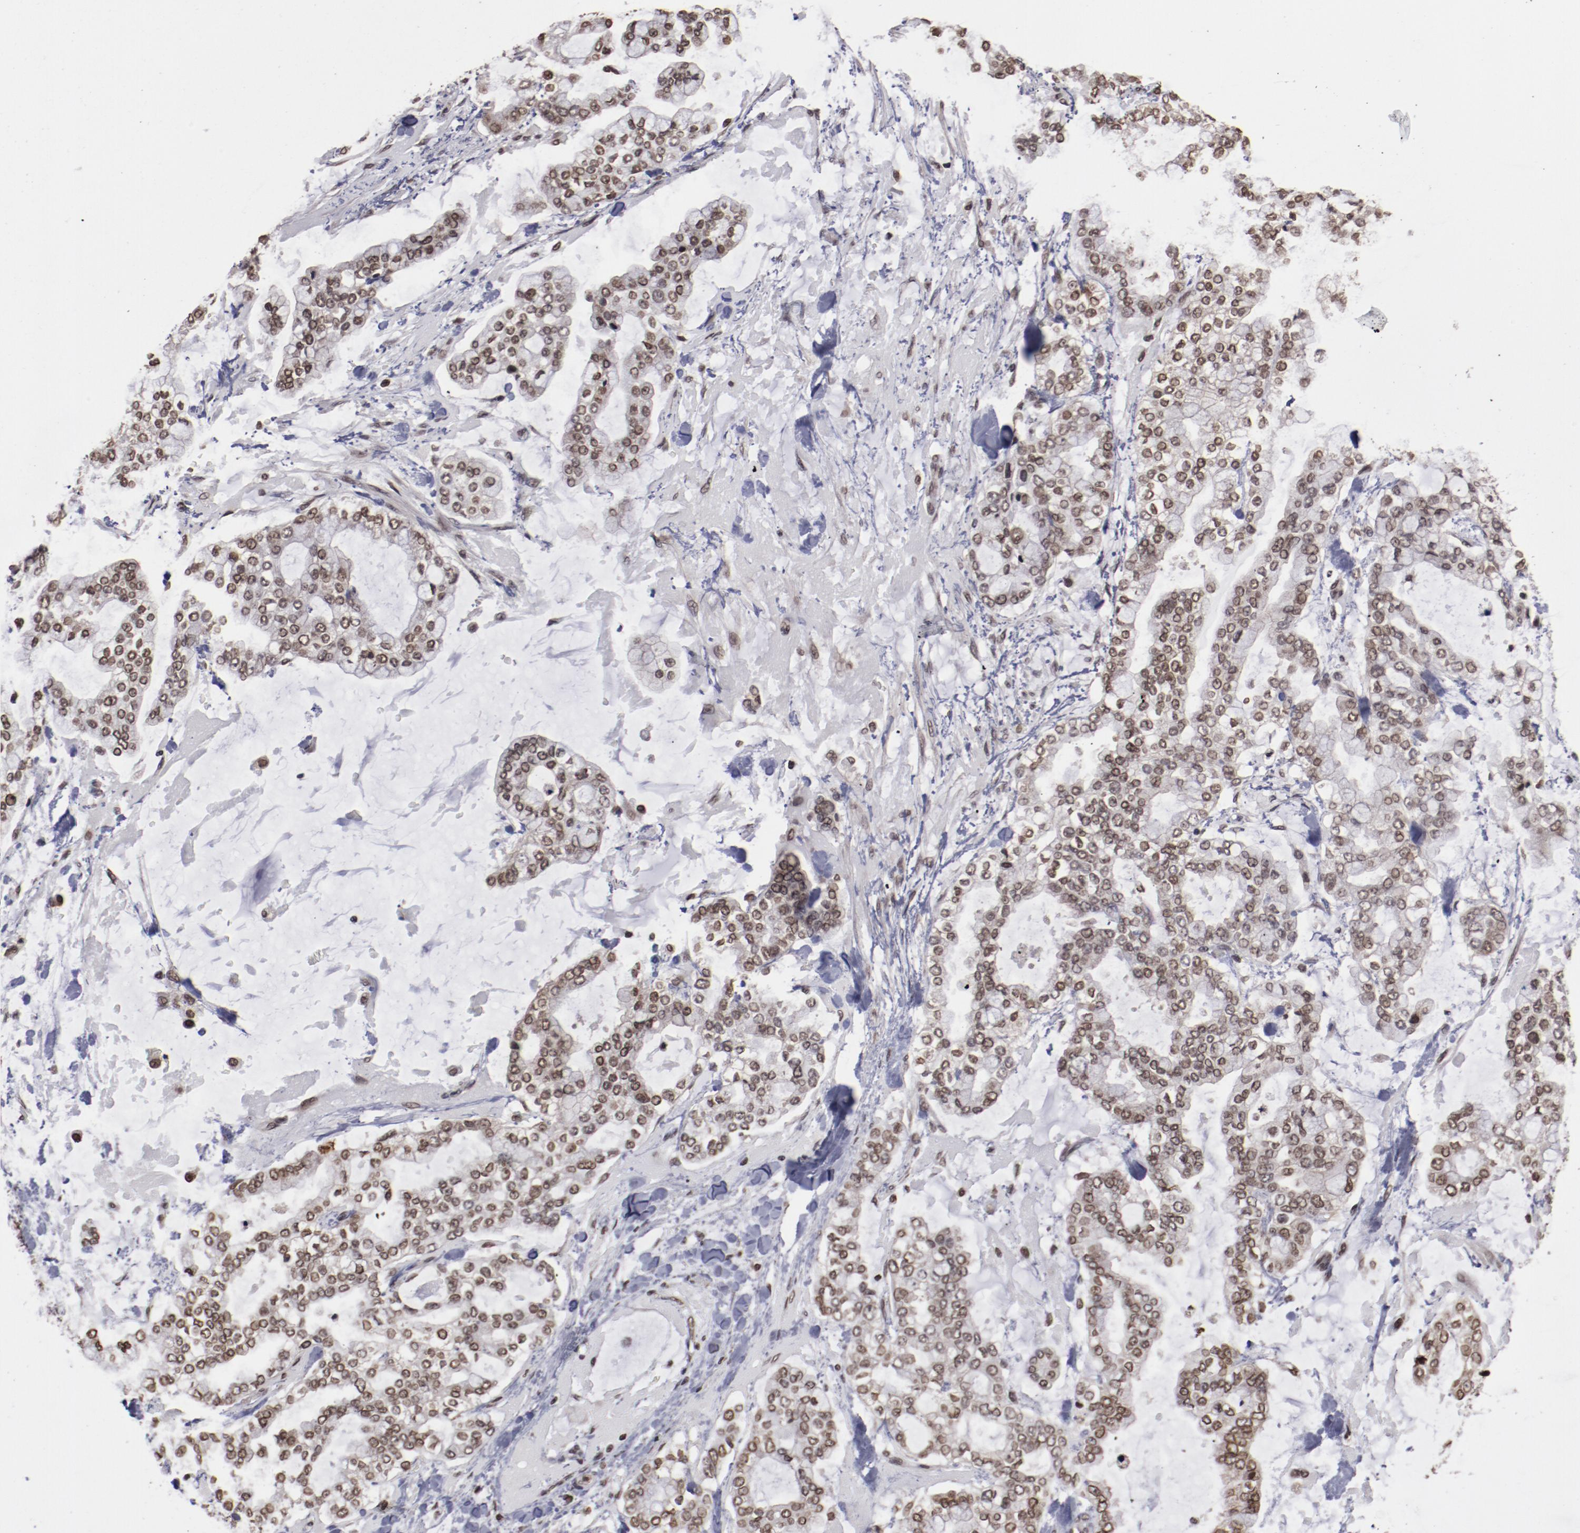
{"staining": {"intensity": "moderate", "quantity": ">75%", "location": "nuclear"}, "tissue": "stomach cancer", "cell_type": "Tumor cells", "image_type": "cancer", "snomed": [{"axis": "morphology", "description": "Normal tissue, NOS"}, {"axis": "morphology", "description": "Adenocarcinoma, NOS"}, {"axis": "topography", "description": "Stomach, upper"}, {"axis": "topography", "description": "Stomach"}], "caption": "Immunohistochemistry (IHC) photomicrograph of human stomach cancer (adenocarcinoma) stained for a protein (brown), which exhibits medium levels of moderate nuclear expression in about >75% of tumor cells.", "gene": "AKT1", "patient": {"sex": "male", "age": 76}}